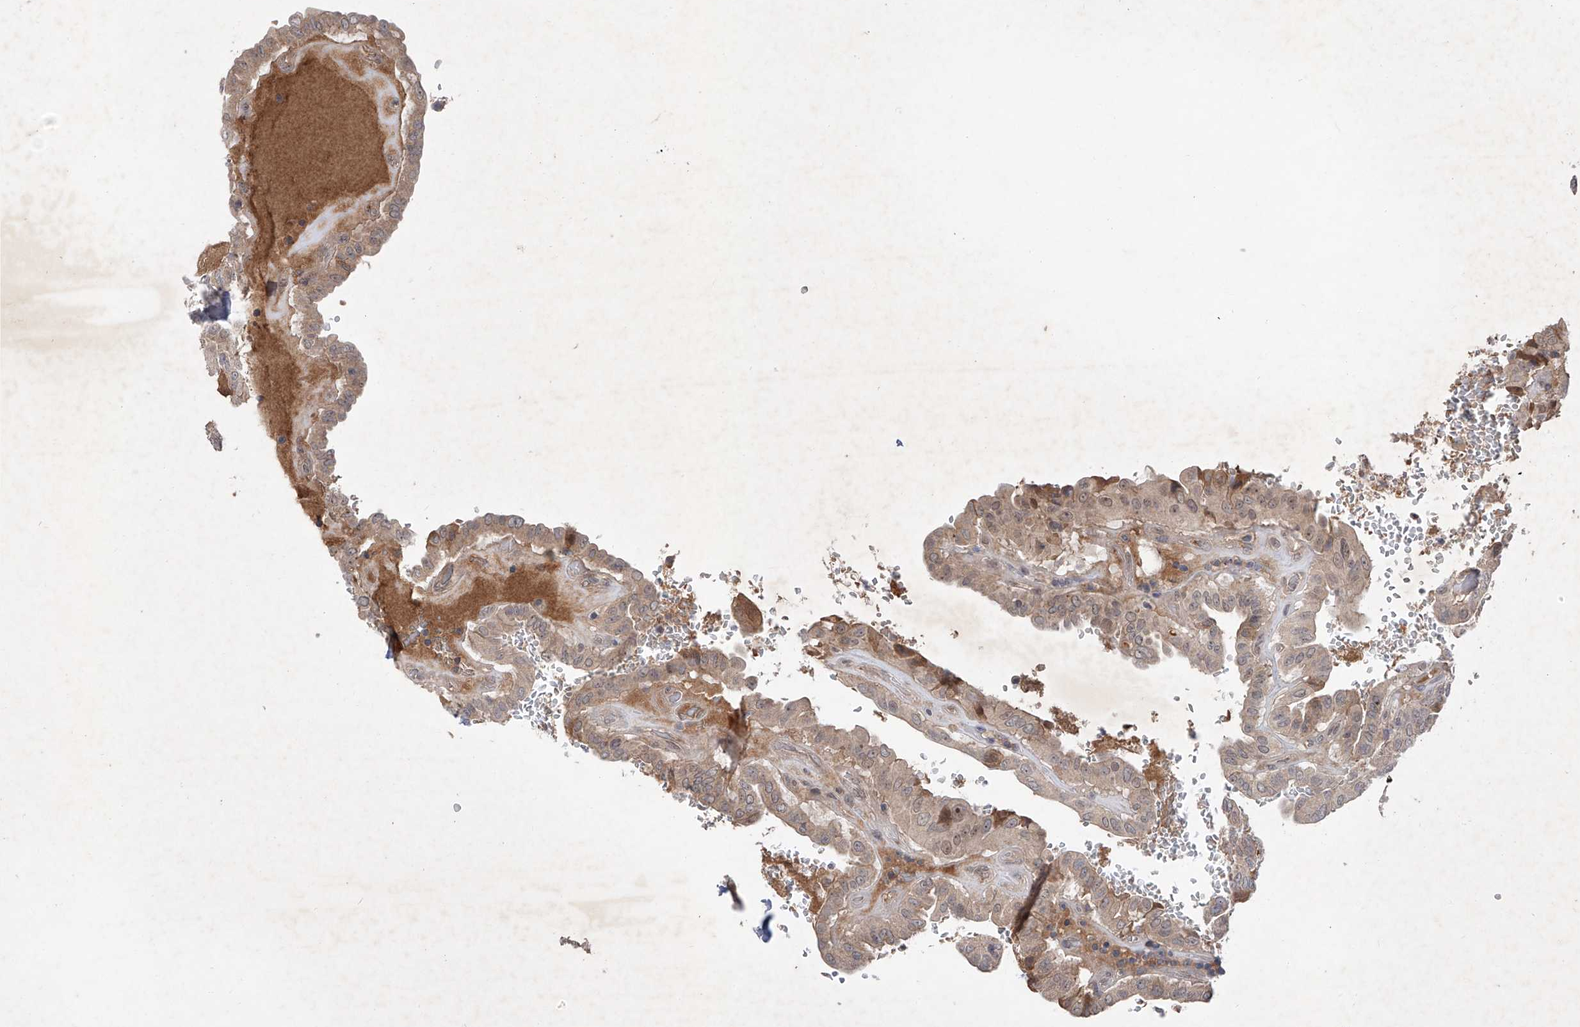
{"staining": {"intensity": "weak", "quantity": "25%-75%", "location": "cytoplasmic/membranous,nuclear"}, "tissue": "thyroid cancer", "cell_type": "Tumor cells", "image_type": "cancer", "snomed": [{"axis": "morphology", "description": "Papillary adenocarcinoma, NOS"}, {"axis": "topography", "description": "Thyroid gland"}], "caption": "High-power microscopy captured an immunohistochemistry (IHC) micrograph of thyroid cancer (papillary adenocarcinoma), revealing weak cytoplasmic/membranous and nuclear expression in approximately 25%-75% of tumor cells.", "gene": "FAM135A", "patient": {"sex": "male", "age": 77}}